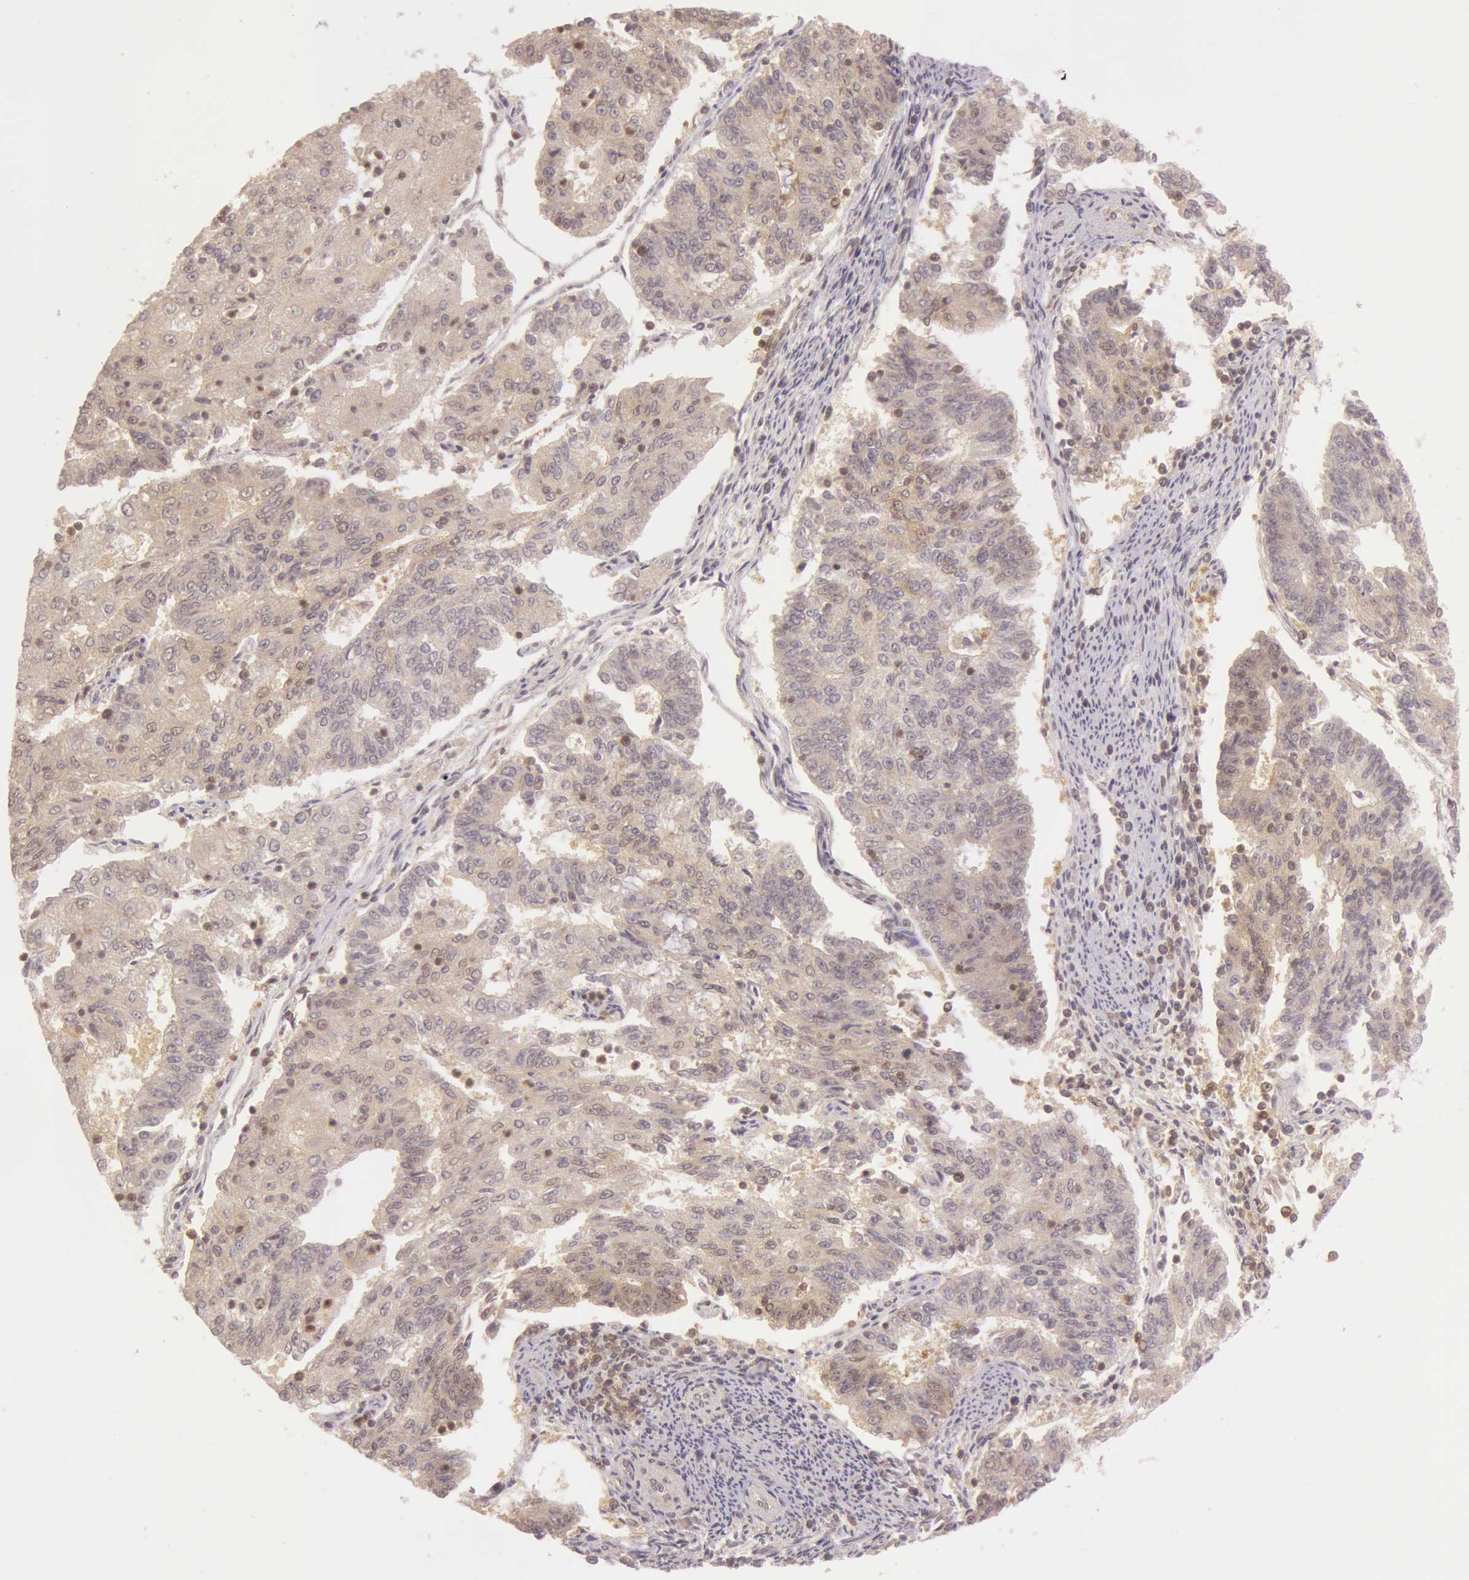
{"staining": {"intensity": "moderate", "quantity": ">75%", "location": "cytoplasmic/membranous"}, "tissue": "endometrial cancer", "cell_type": "Tumor cells", "image_type": "cancer", "snomed": [{"axis": "morphology", "description": "Adenocarcinoma, NOS"}, {"axis": "topography", "description": "Endometrium"}], "caption": "Endometrial cancer (adenocarcinoma) tissue shows moderate cytoplasmic/membranous positivity in approximately >75% of tumor cells, visualized by immunohistochemistry.", "gene": "ATG2B", "patient": {"sex": "female", "age": 56}}